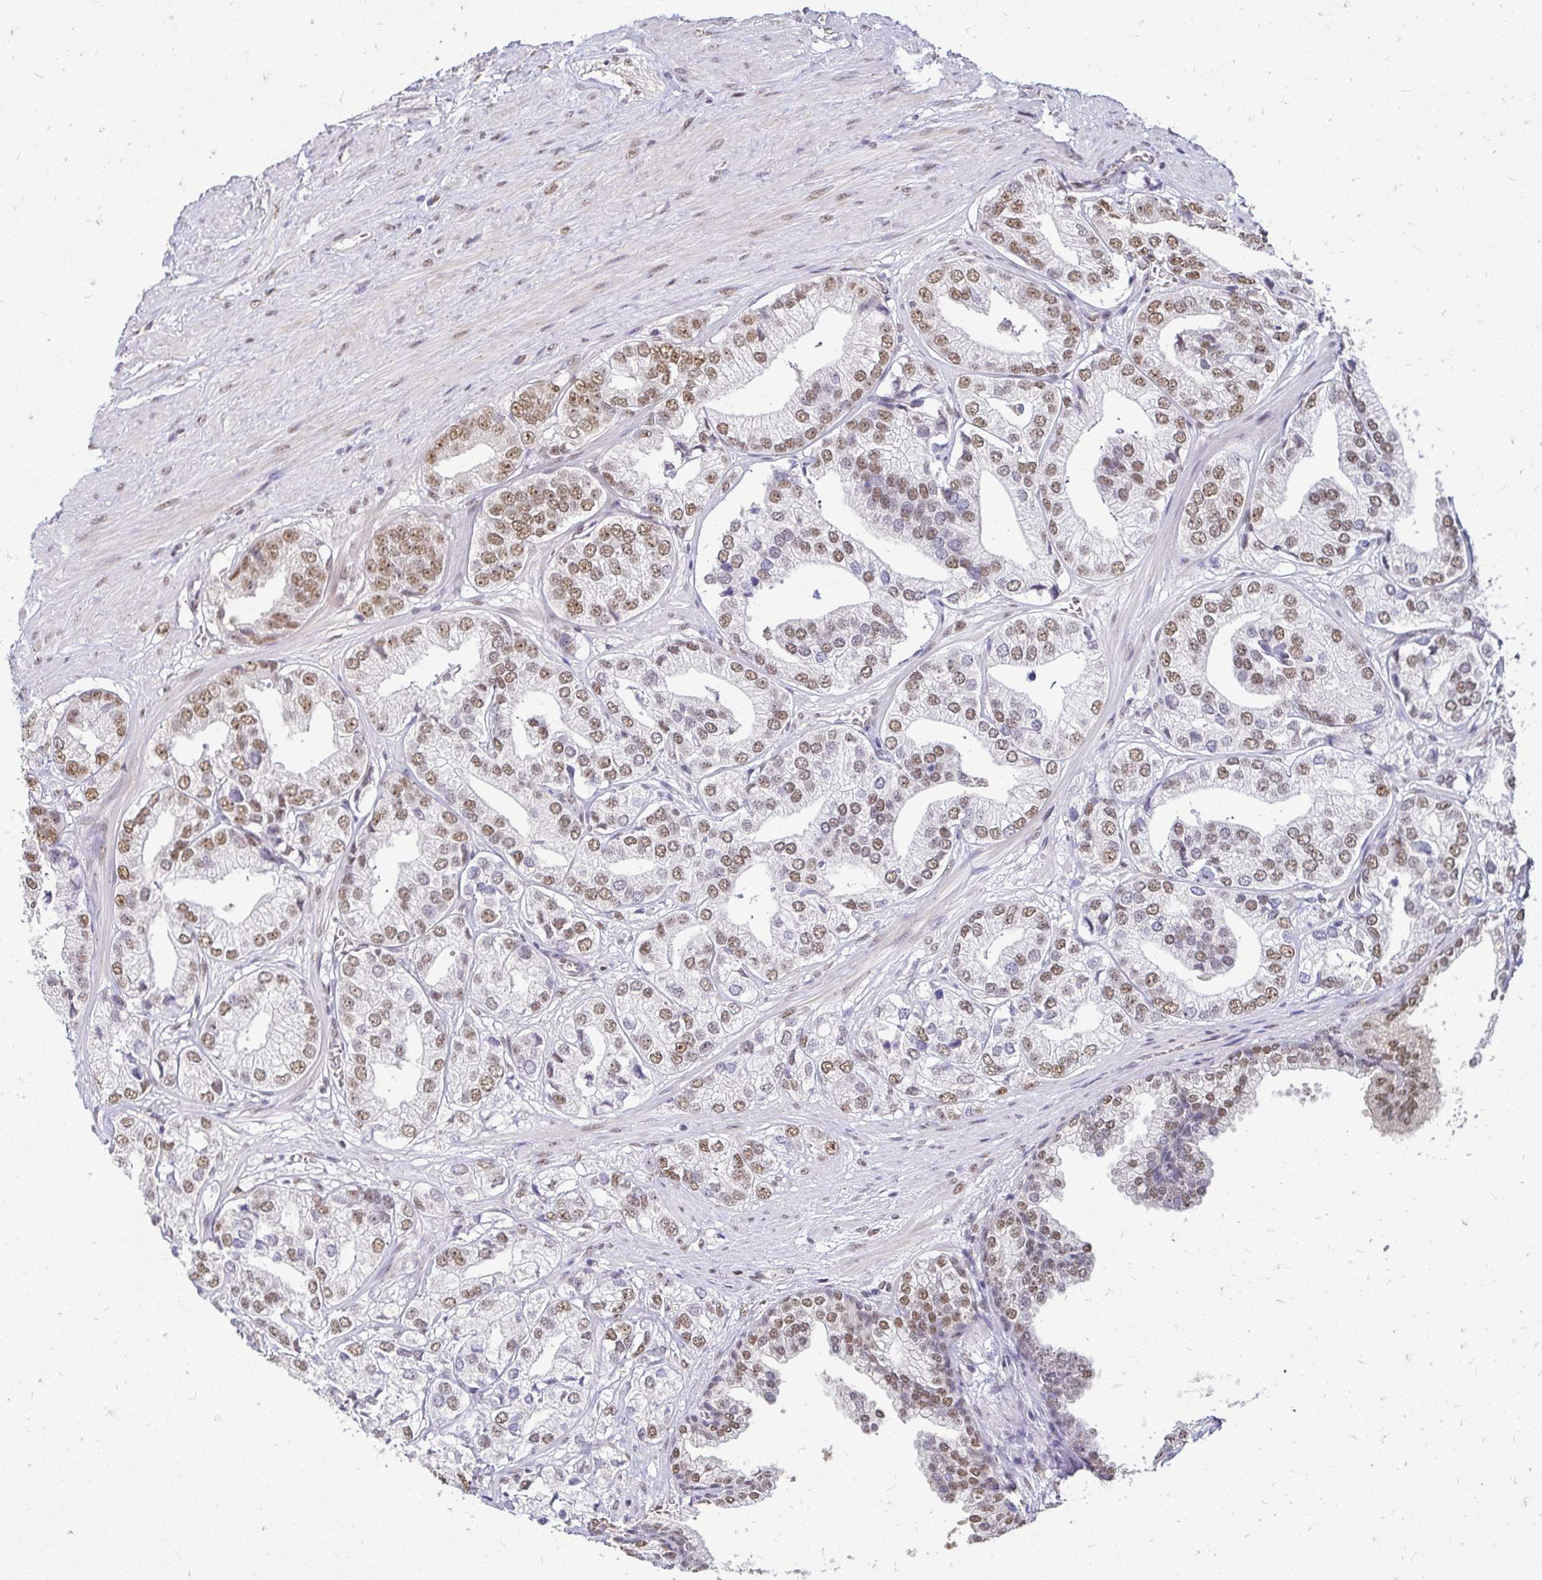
{"staining": {"intensity": "moderate", "quantity": ">75%", "location": "nuclear"}, "tissue": "prostate cancer", "cell_type": "Tumor cells", "image_type": "cancer", "snomed": [{"axis": "morphology", "description": "Adenocarcinoma, High grade"}, {"axis": "topography", "description": "Prostate"}], "caption": "Human high-grade adenocarcinoma (prostate) stained with a brown dye reveals moderate nuclear positive expression in about >75% of tumor cells.", "gene": "RIMS4", "patient": {"sex": "male", "age": 58}}